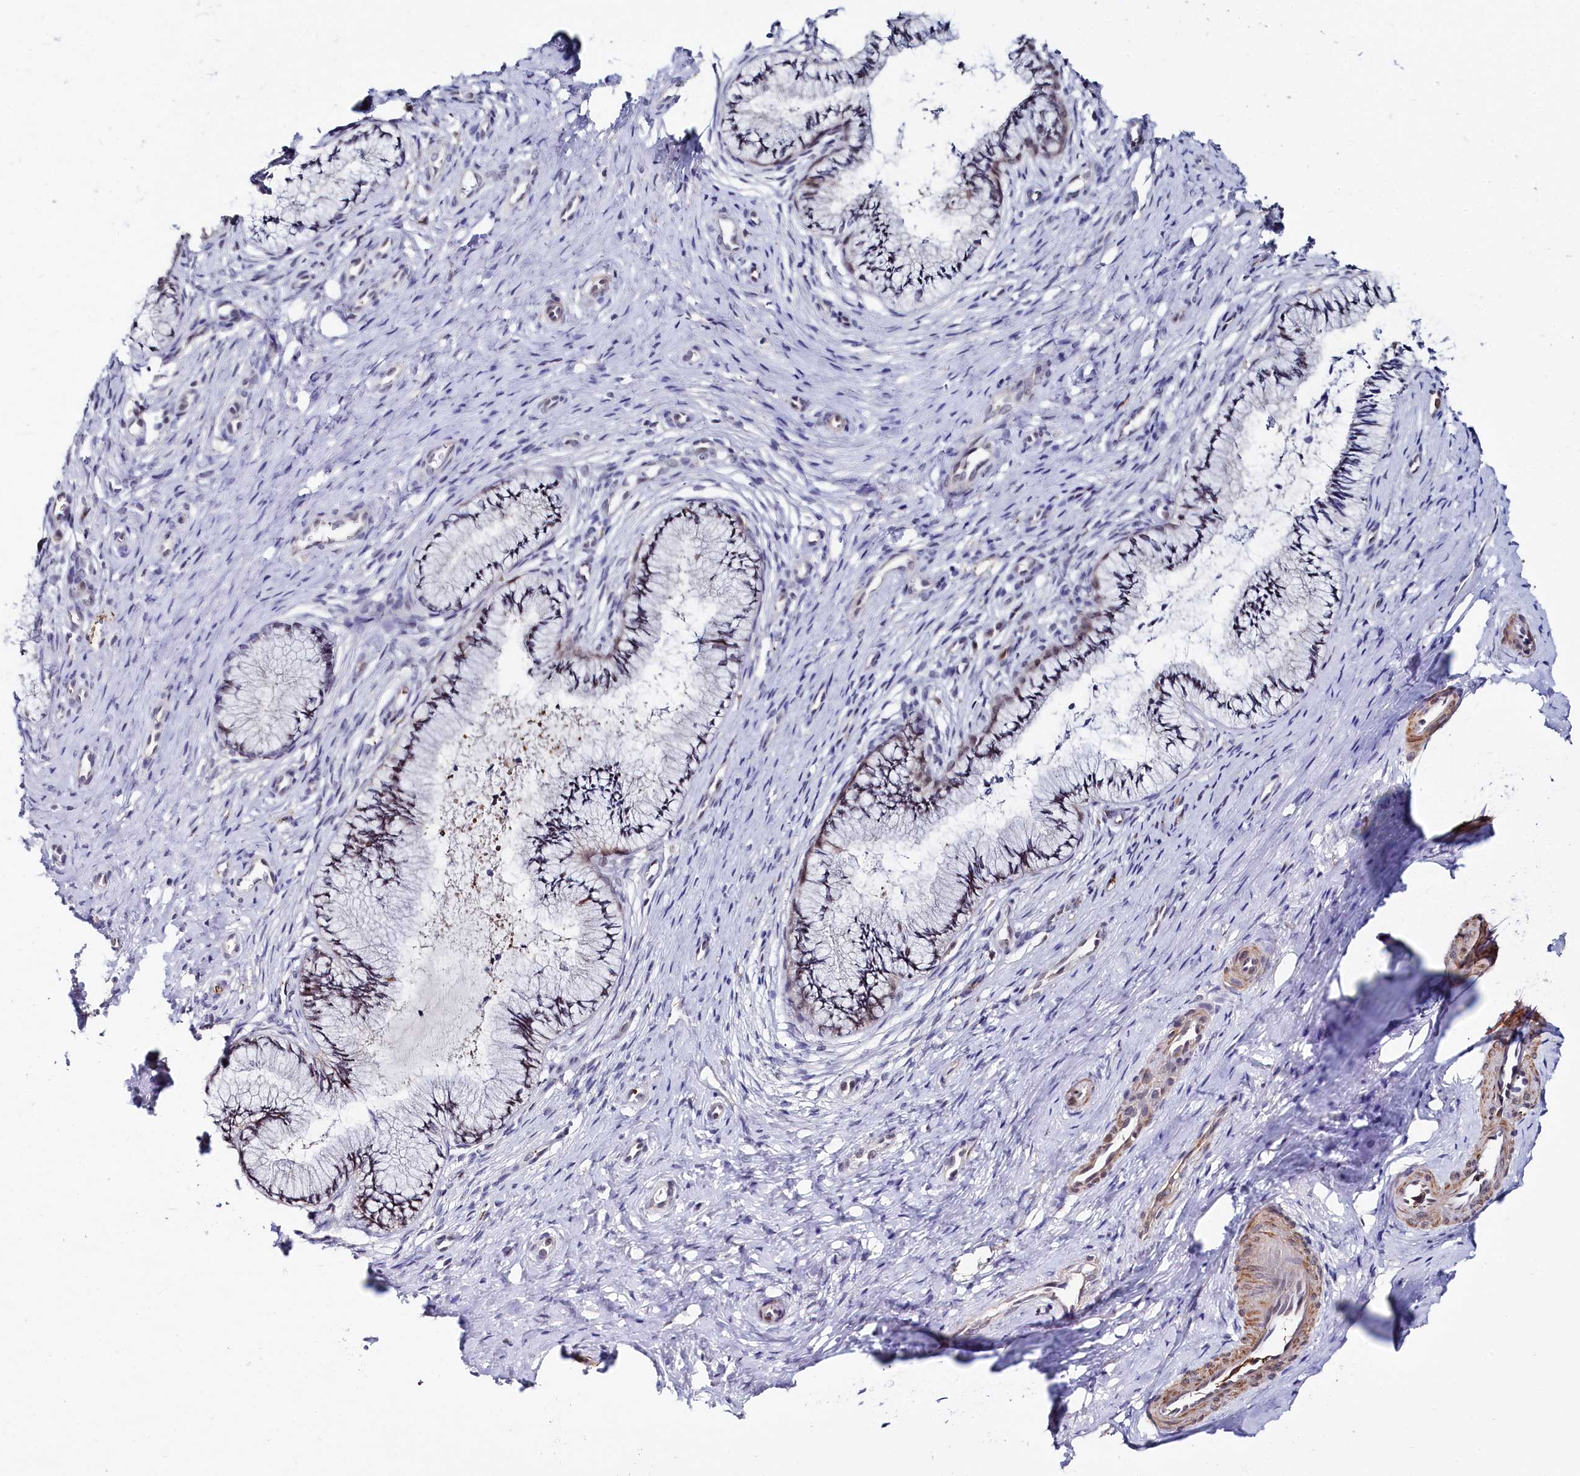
{"staining": {"intensity": "weak", "quantity": "<25%", "location": "nuclear"}, "tissue": "cervix", "cell_type": "Glandular cells", "image_type": "normal", "snomed": [{"axis": "morphology", "description": "Normal tissue, NOS"}, {"axis": "topography", "description": "Cervix"}], "caption": "This is an IHC histopathology image of benign human cervix. There is no expression in glandular cells.", "gene": "TIGD4", "patient": {"sex": "female", "age": 36}}